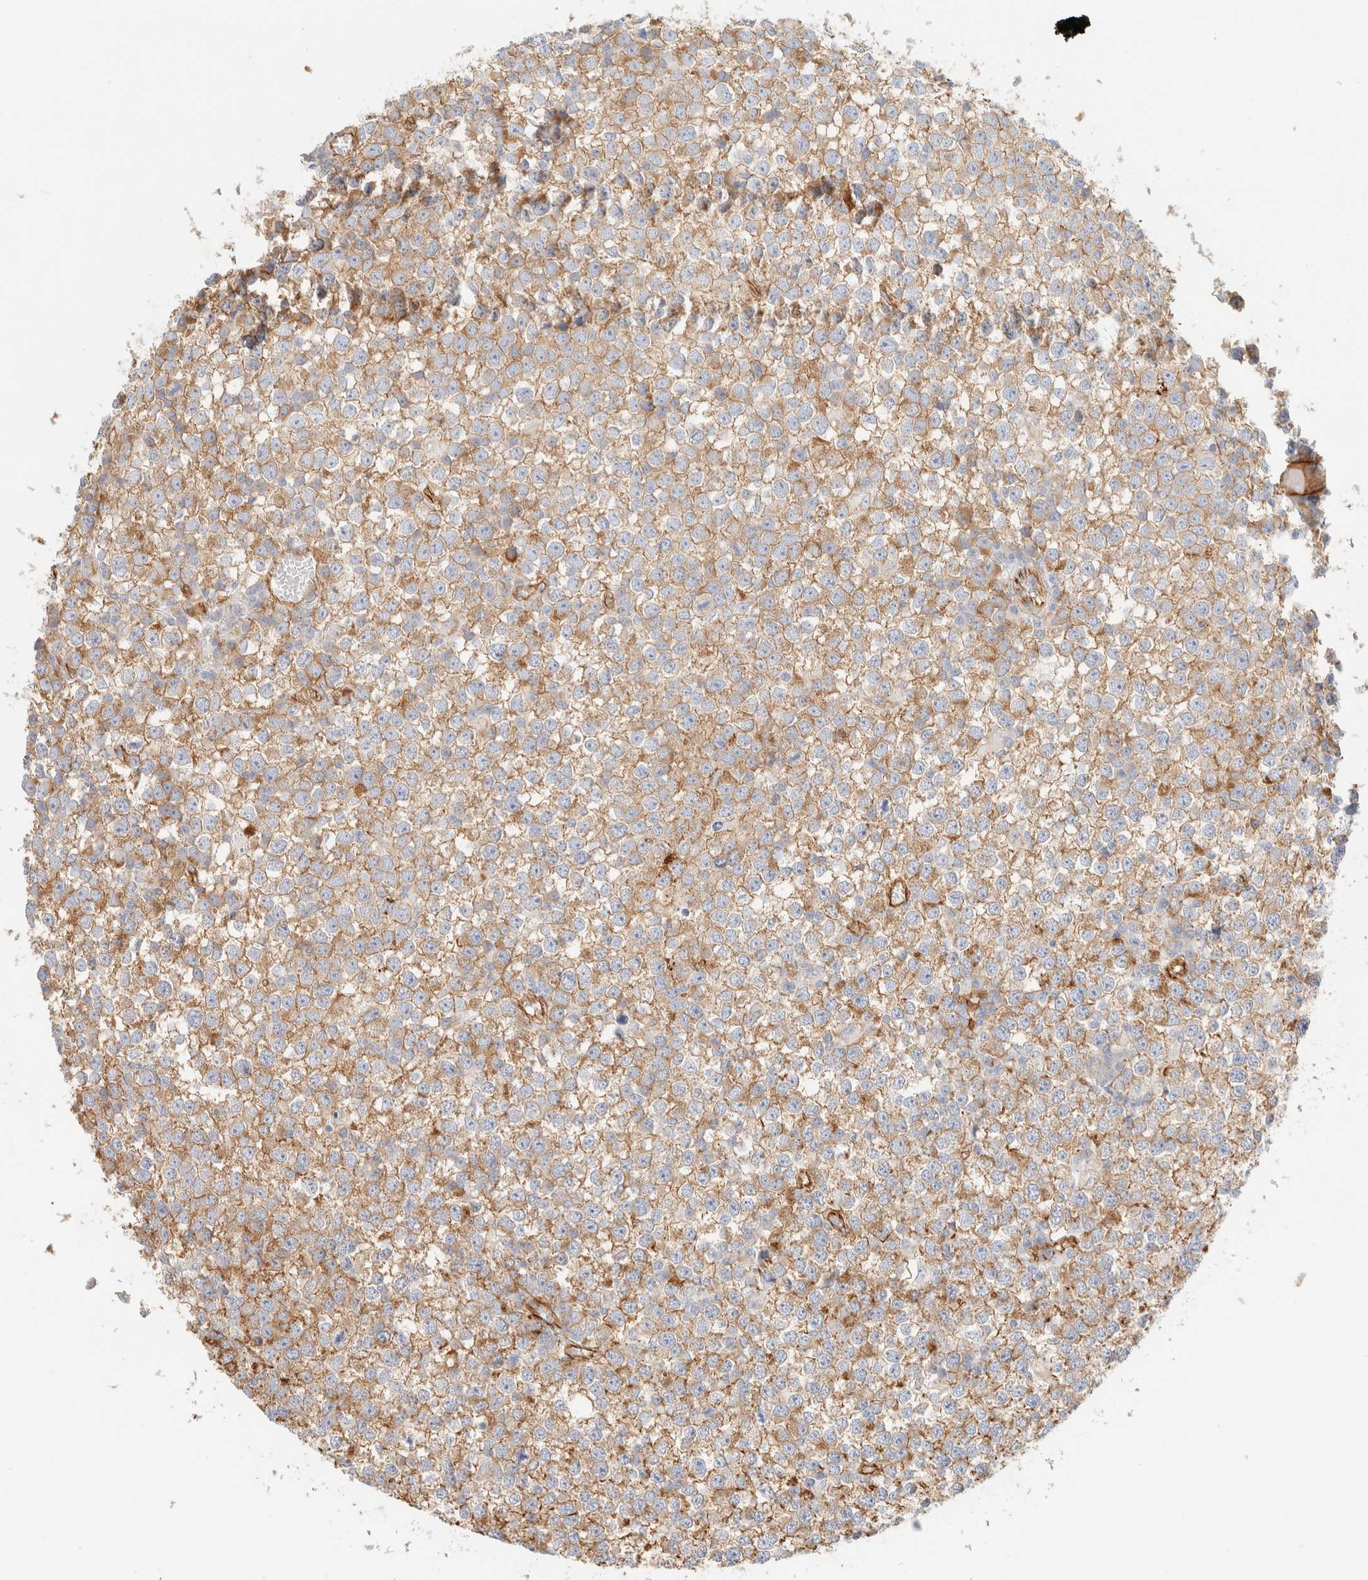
{"staining": {"intensity": "weak", "quantity": ">75%", "location": "cytoplasmic/membranous"}, "tissue": "testis cancer", "cell_type": "Tumor cells", "image_type": "cancer", "snomed": [{"axis": "morphology", "description": "Seminoma, NOS"}, {"axis": "topography", "description": "Testis"}], "caption": "Immunohistochemistry of testis seminoma demonstrates low levels of weak cytoplasmic/membranous expression in approximately >75% of tumor cells.", "gene": "CYB5R4", "patient": {"sex": "male", "age": 65}}